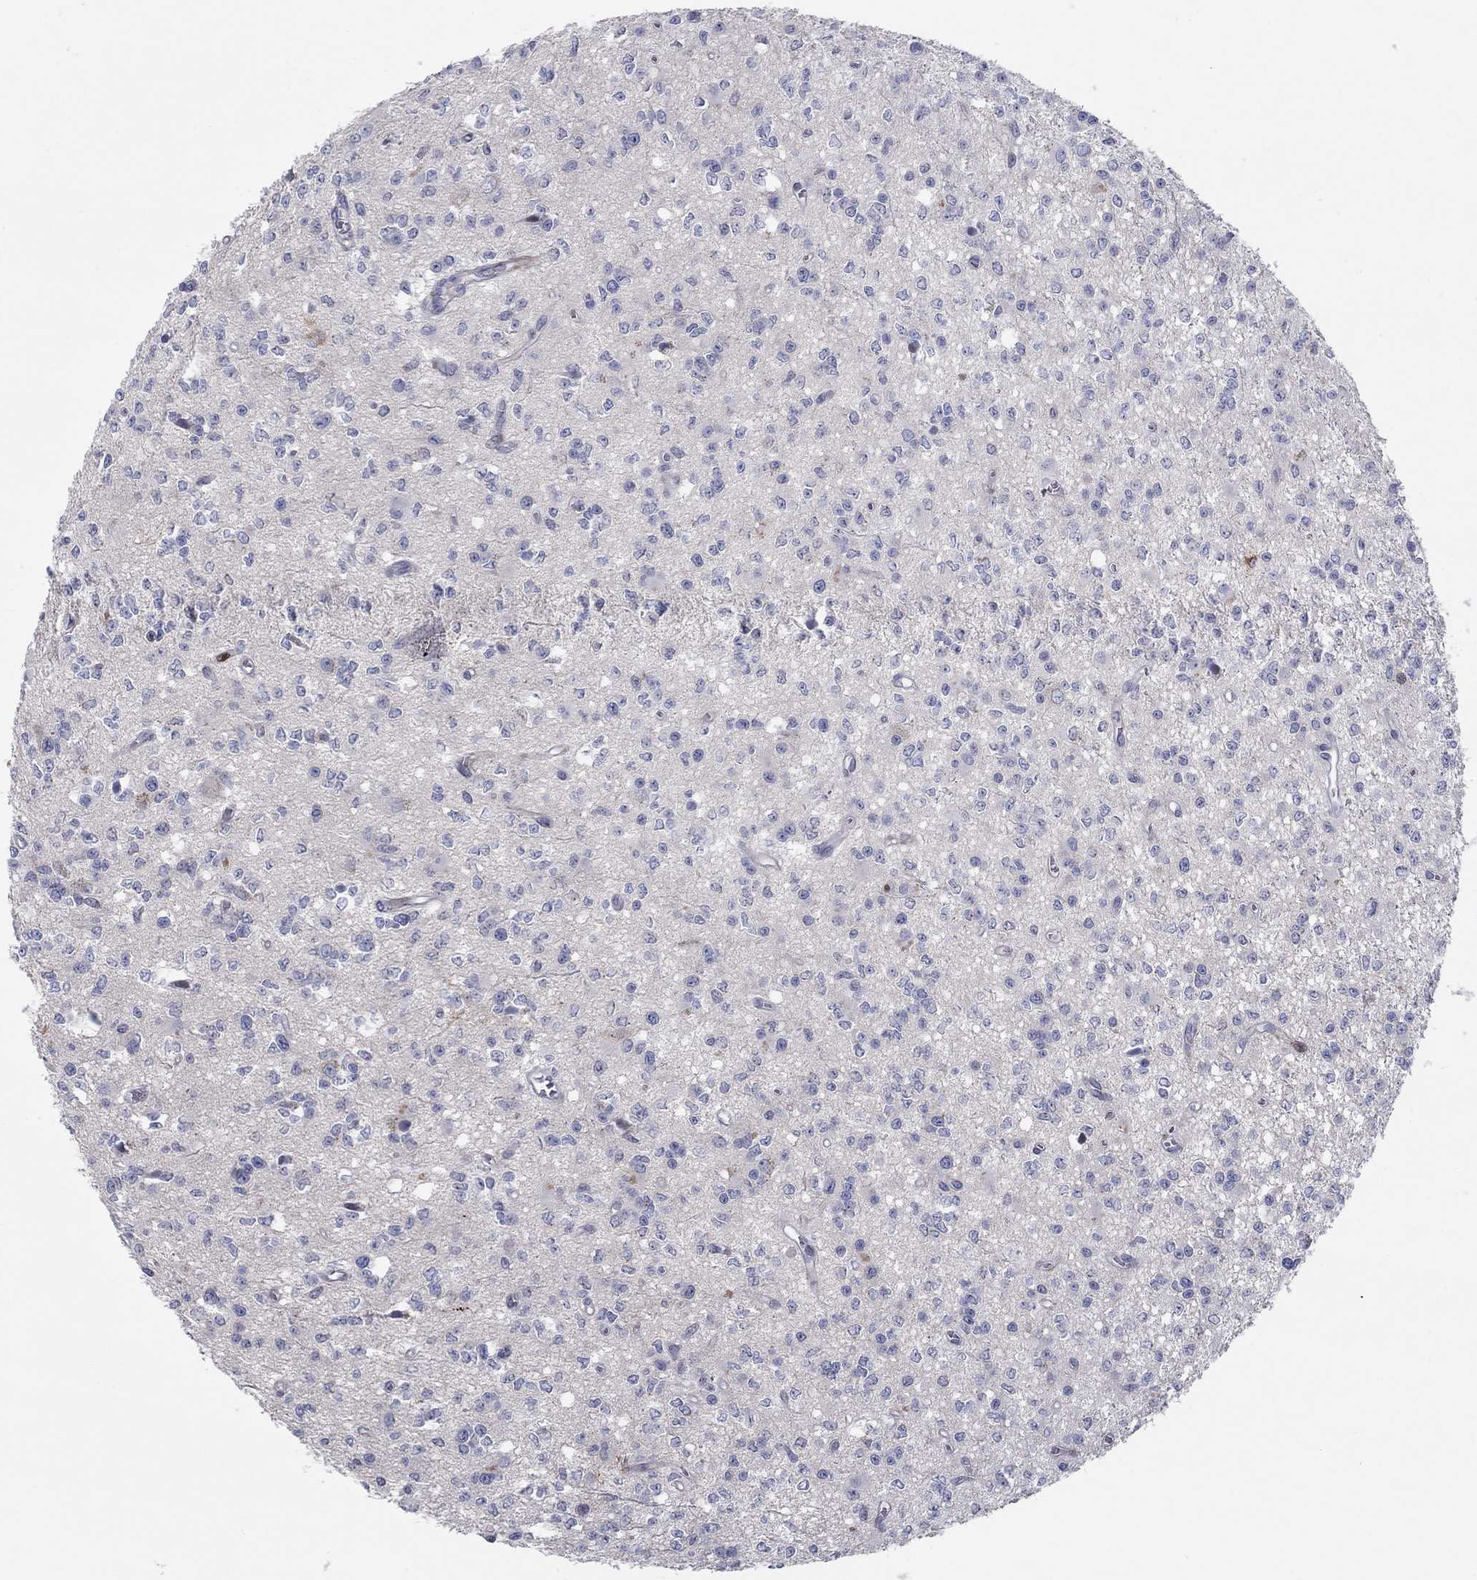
{"staining": {"intensity": "negative", "quantity": "none", "location": "none"}, "tissue": "glioma", "cell_type": "Tumor cells", "image_type": "cancer", "snomed": [{"axis": "morphology", "description": "Glioma, malignant, Low grade"}, {"axis": "topography", "description": "Brain"}], "caption": "Protein analysis of malignant glioma (low-grade) reveals no significant positivity in tumor cells.", "gene": "ARHGAP36", "patient": {"sex": "female", "age": 45}}